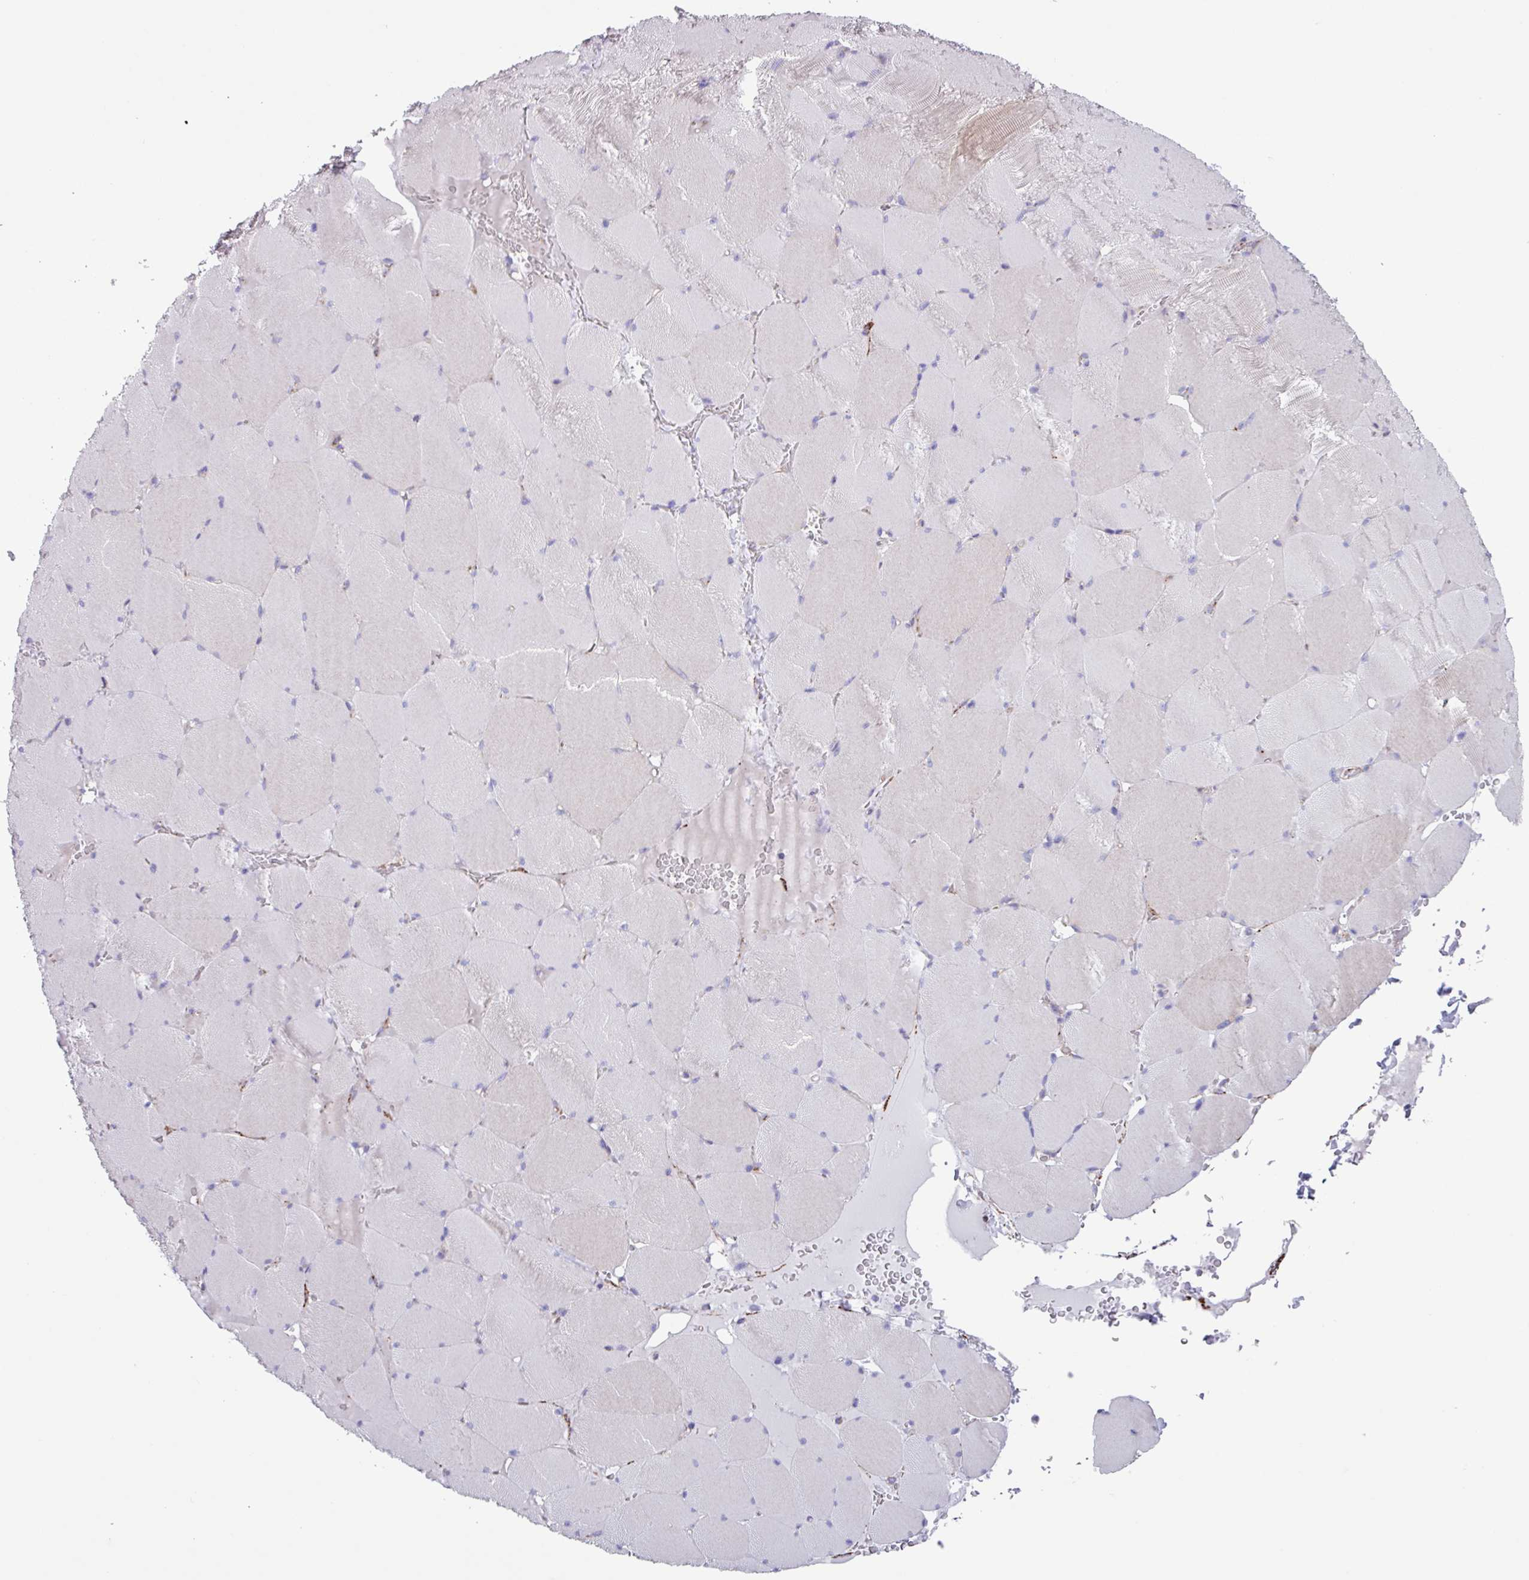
{"staining": {"intensity": "negative", "quantity": "none", "location": "none"}, "tissue": "skeletal muscle", "cell_type": "Myocytes", "image_type": "normal", "snomed": [{"axis": "morphology", "description": "Normal tissue, NOS"}, {"axis": "topography", "description": "Skeletal muscle"}, {"axis": "topography", "description": "Head-Neck"}], "caption": "Myocytes show no significant protein staining in benign skeletal muscle.", "gene": "OTULIN", "patient": {"sex": "male", "age": 66}}